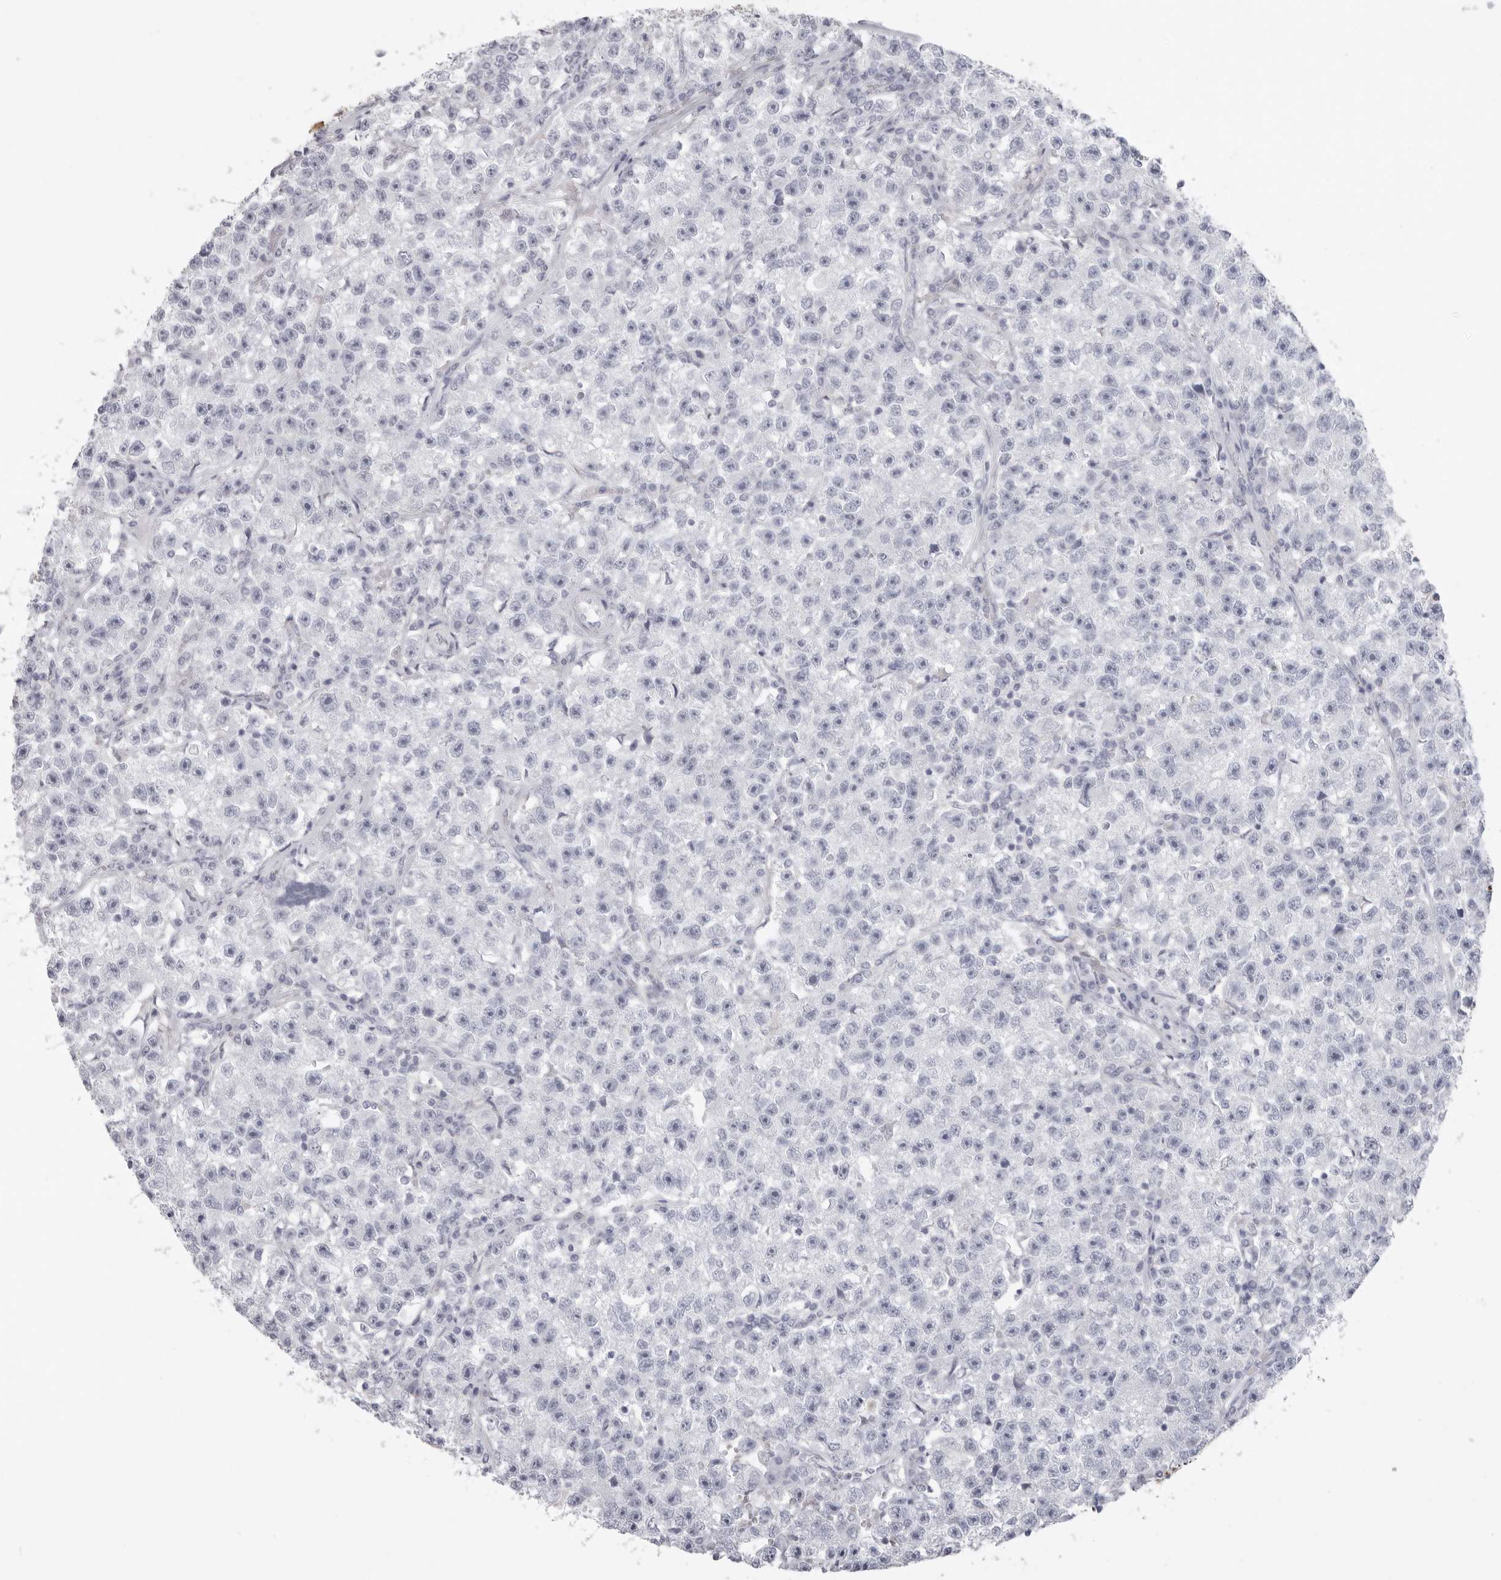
{"staining": {"intensity": "negative", "quantity": "none", "location": "none"}, "tissue": "testis cancer", "cell_type": "Tumor cells", "image_type": "cancer", "snomed": [{"axis": "morphology", "description": "Seminoma, NOS"}, {"axis": "topography", "description": "Testis"}], "caption": "This photomicrograph is of testis cancer stained with IHC to label a protein in brown with the nuclei are counter-stained blue. There is no positivity in tumor cells.", "gene": "RXFP1", "patient": {"sex": "male", "age": 22}}